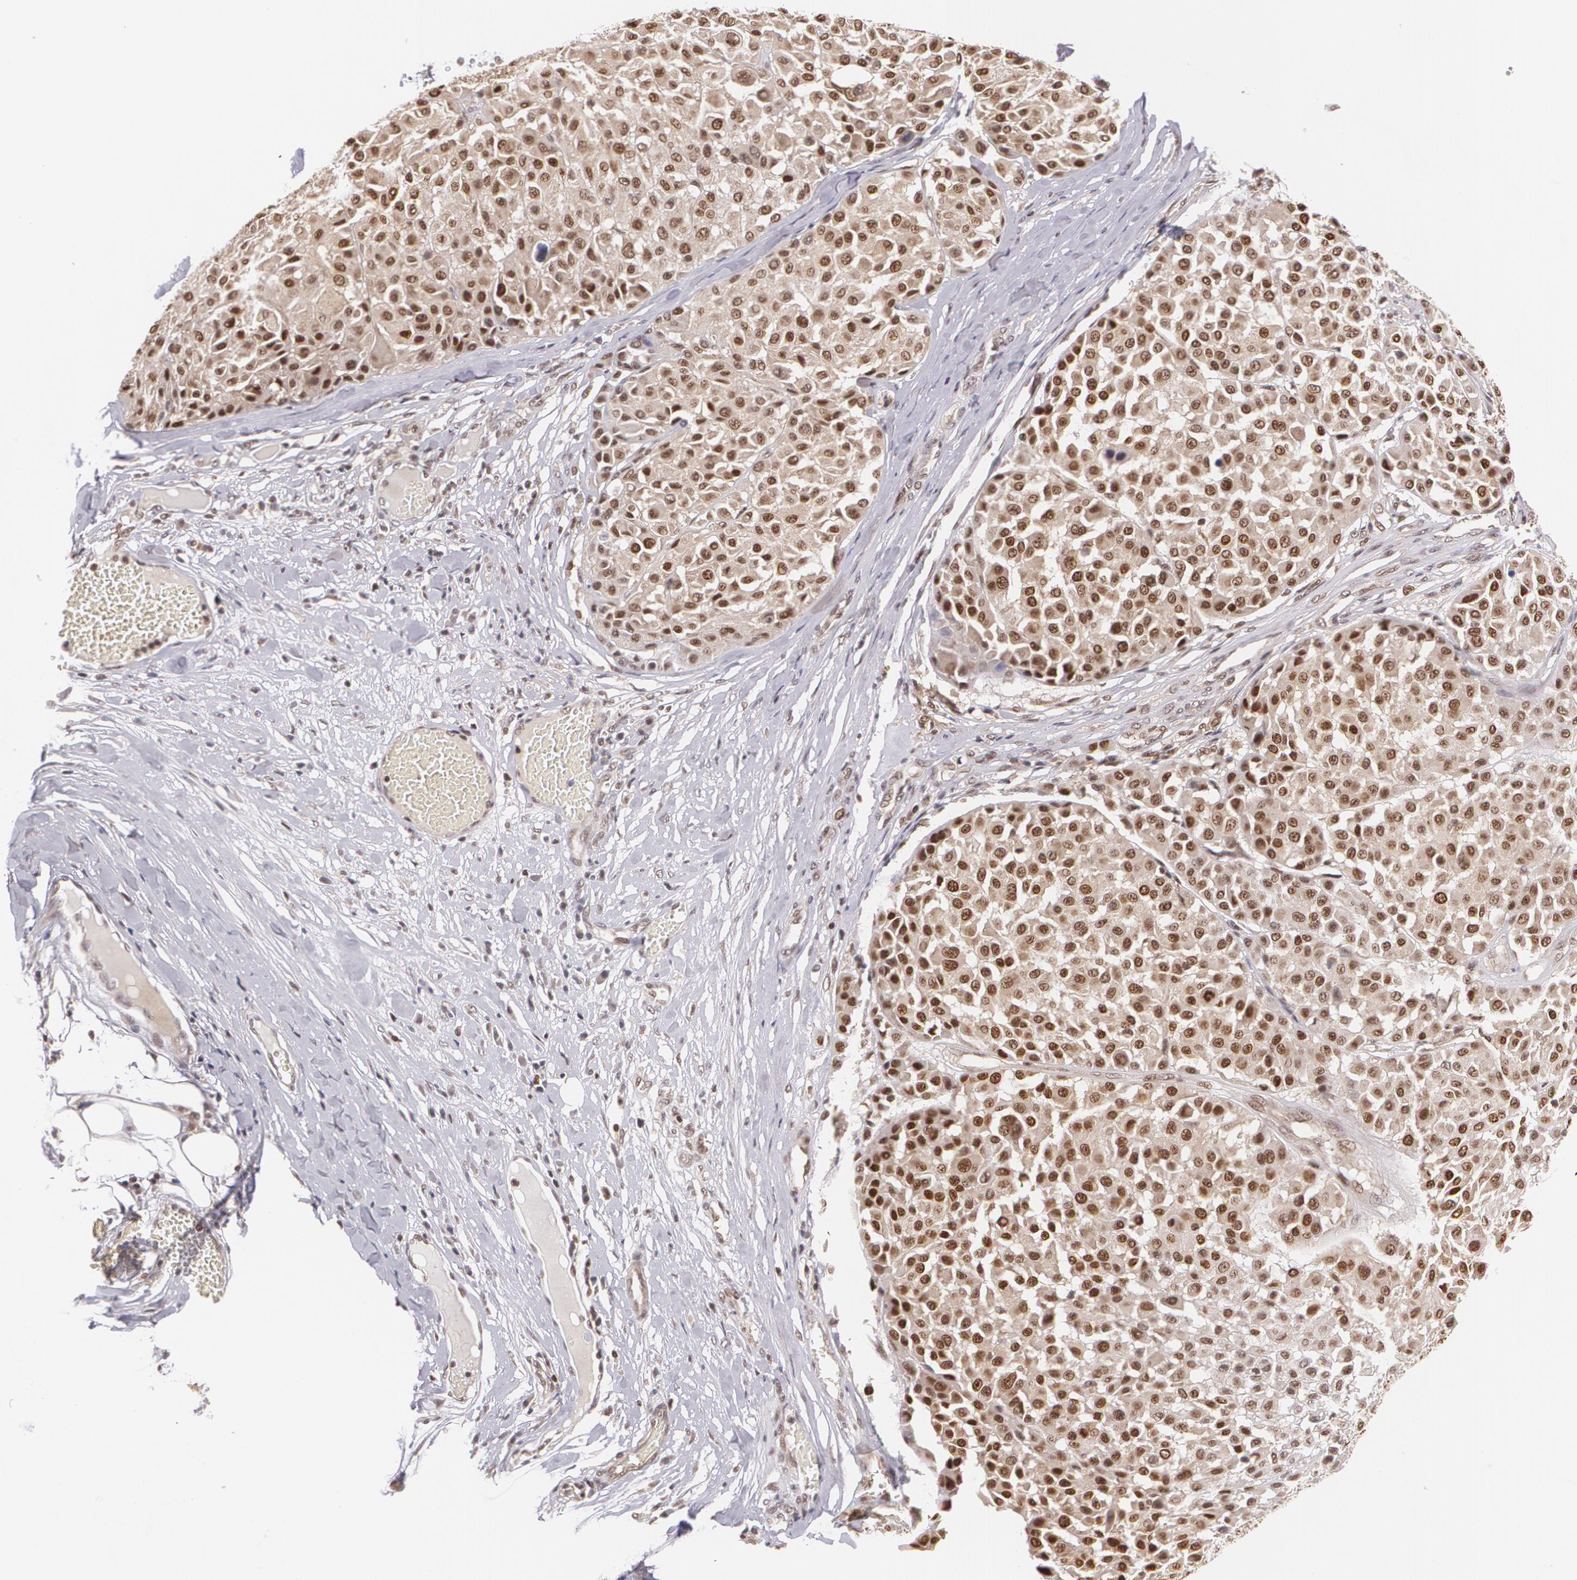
{"staining": {"intensity": "moderate", "quantity": ">75%", "location": "cytoplasmic/membranous,nuclear"}, "tissue": "melanoma", "cell_type": "Tumor cells", "image_type": "cancer", "snomed": [{"axis": "morphology", "description": "Malignant melanoma, Metastatic site"}, {"axis": "topography", "description": "Soft tissue"}], "caption": "DAB (3,3'-diaminobenzidine) immunohistochemical staining of melanoma reveals moderate cytoplasmic/membranous and nuclear protein staining in about >75% of tumor cells.", "gene": "CUL2", "patient": {"sex": "male", "age": 41}}